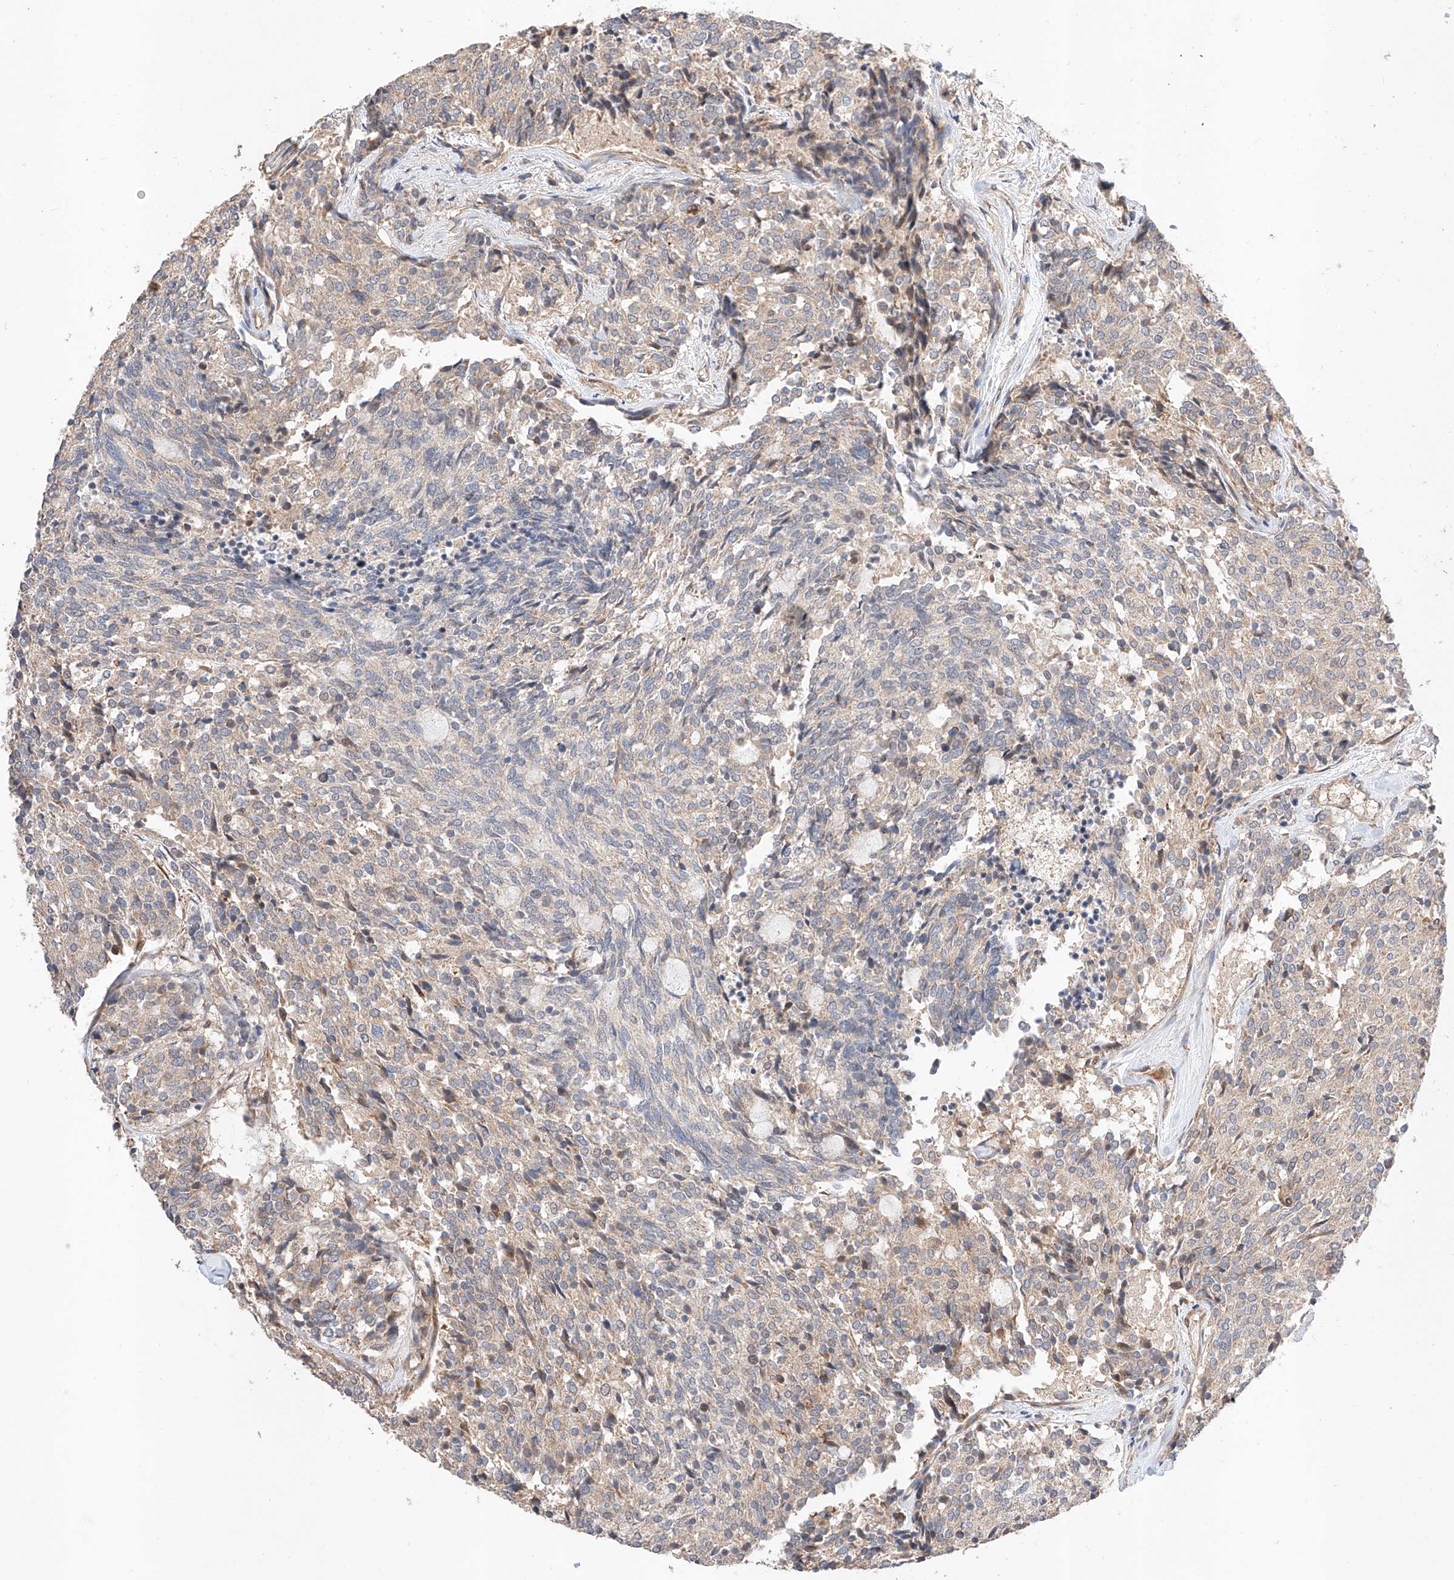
{"staining": {"intensity": "weak", "quantity": "<25%", "location": "cytoplasmic/membranous"}, "tissue": "carcinoid", "cell_type": "Tumor cells", "image_type": "cancer", "snomed": [{"axis": "morphology", "description": "Carcinoid, malignant, NOS"}, {"axis": "topography", "description": "Pancreas"}], "caption": "IHC image of carcinoid stained for a protein (brown), which demonstrates no staining in tumor cells.", "gene": "RAB23", "patient": {"sex": "female", "age": 54}}